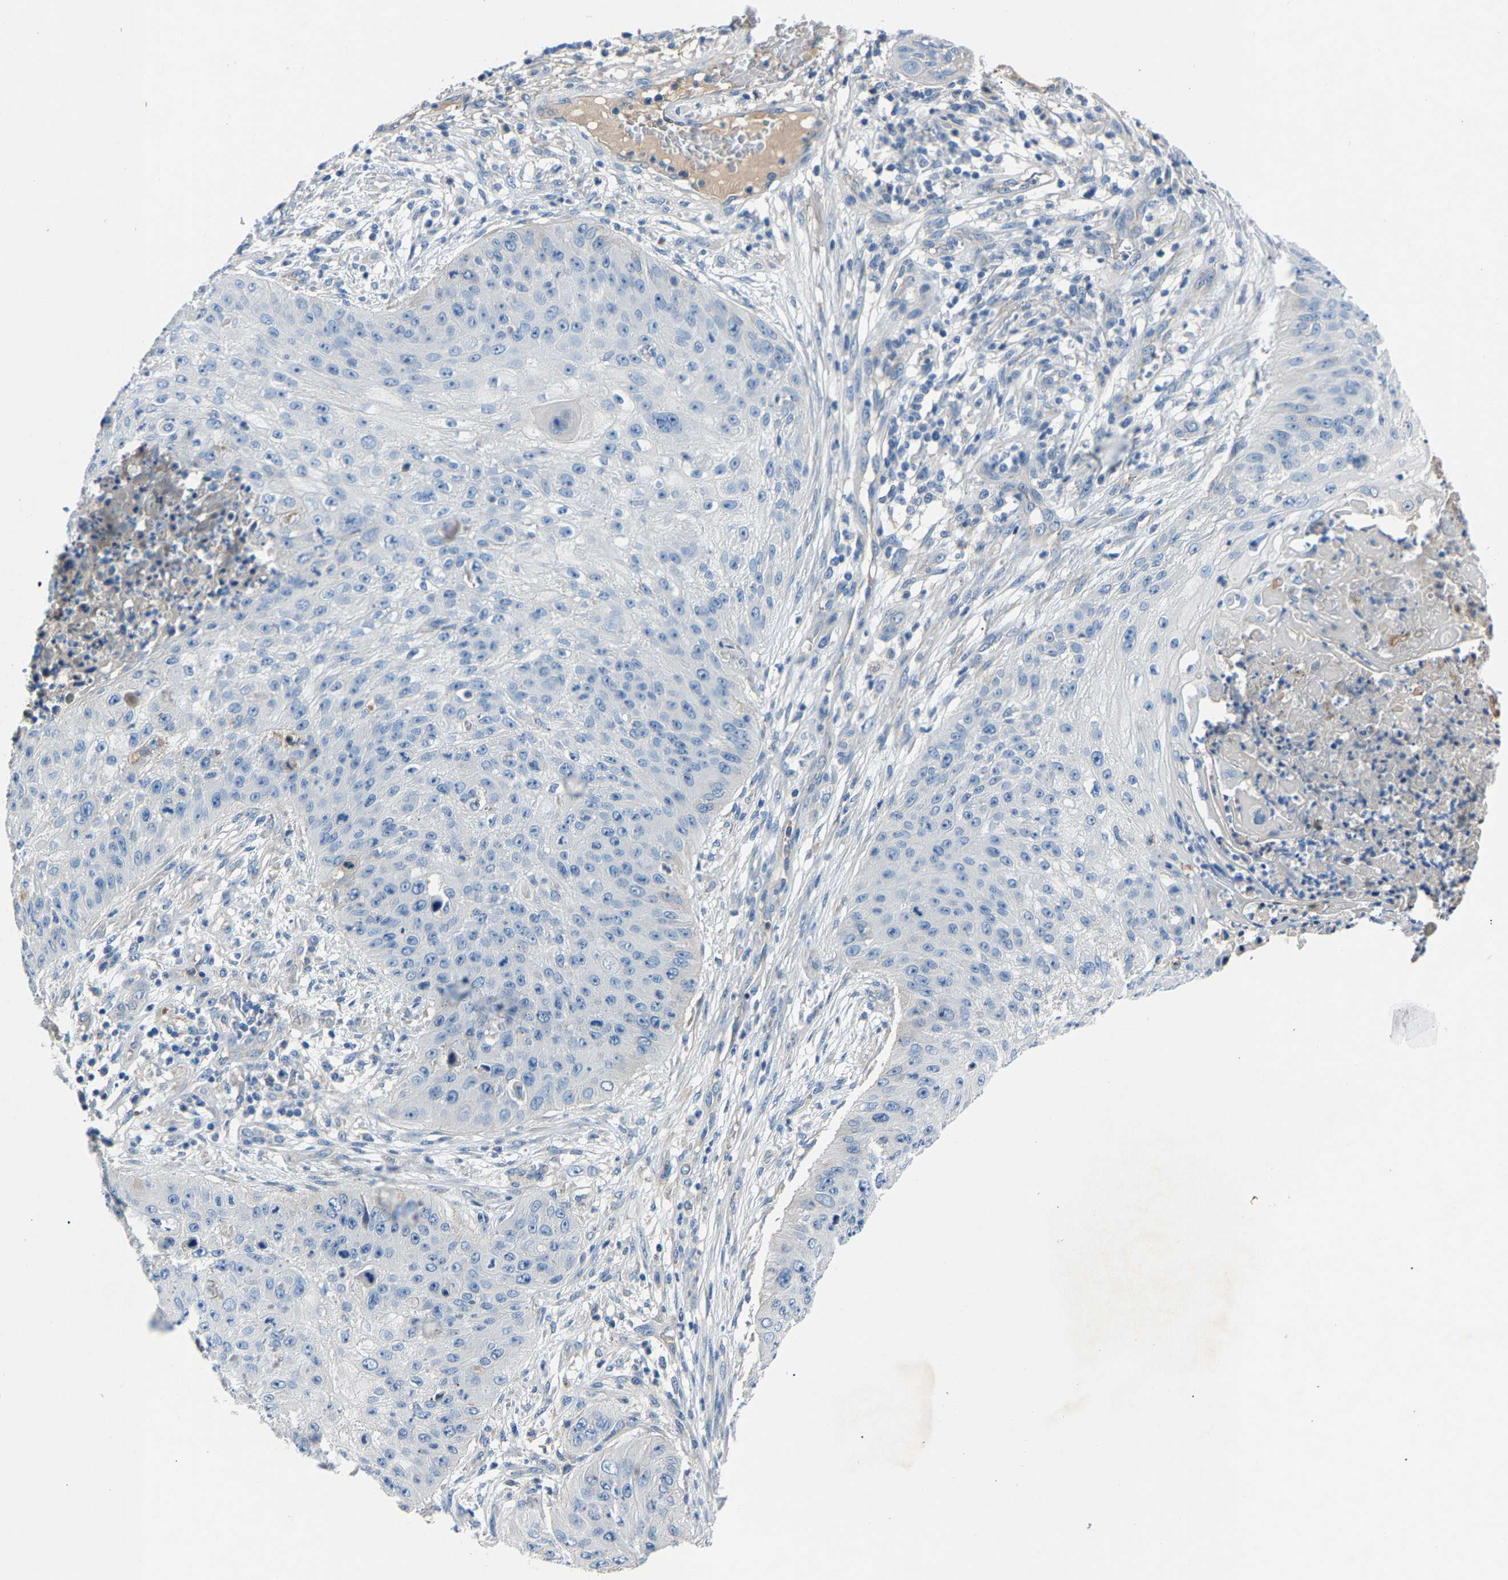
{"staining": {"intensity": "negative", "quantity": "none", "location": "none"}, "tissue": "skin cancer", "cell_type": "Tumor cells", "image_type": "cancer", "snomed": [{"axis": "morphology", "description": "Squamous cell carcinoma, NOS"}, {"axis": "topography", "description": "Skin"}], "caption": "Photomicrograph shows no significant protein expression in tumor cells of skin cancer.", "gene": "DNAAF5", "patient": {"sex": "female", "age": 80}}